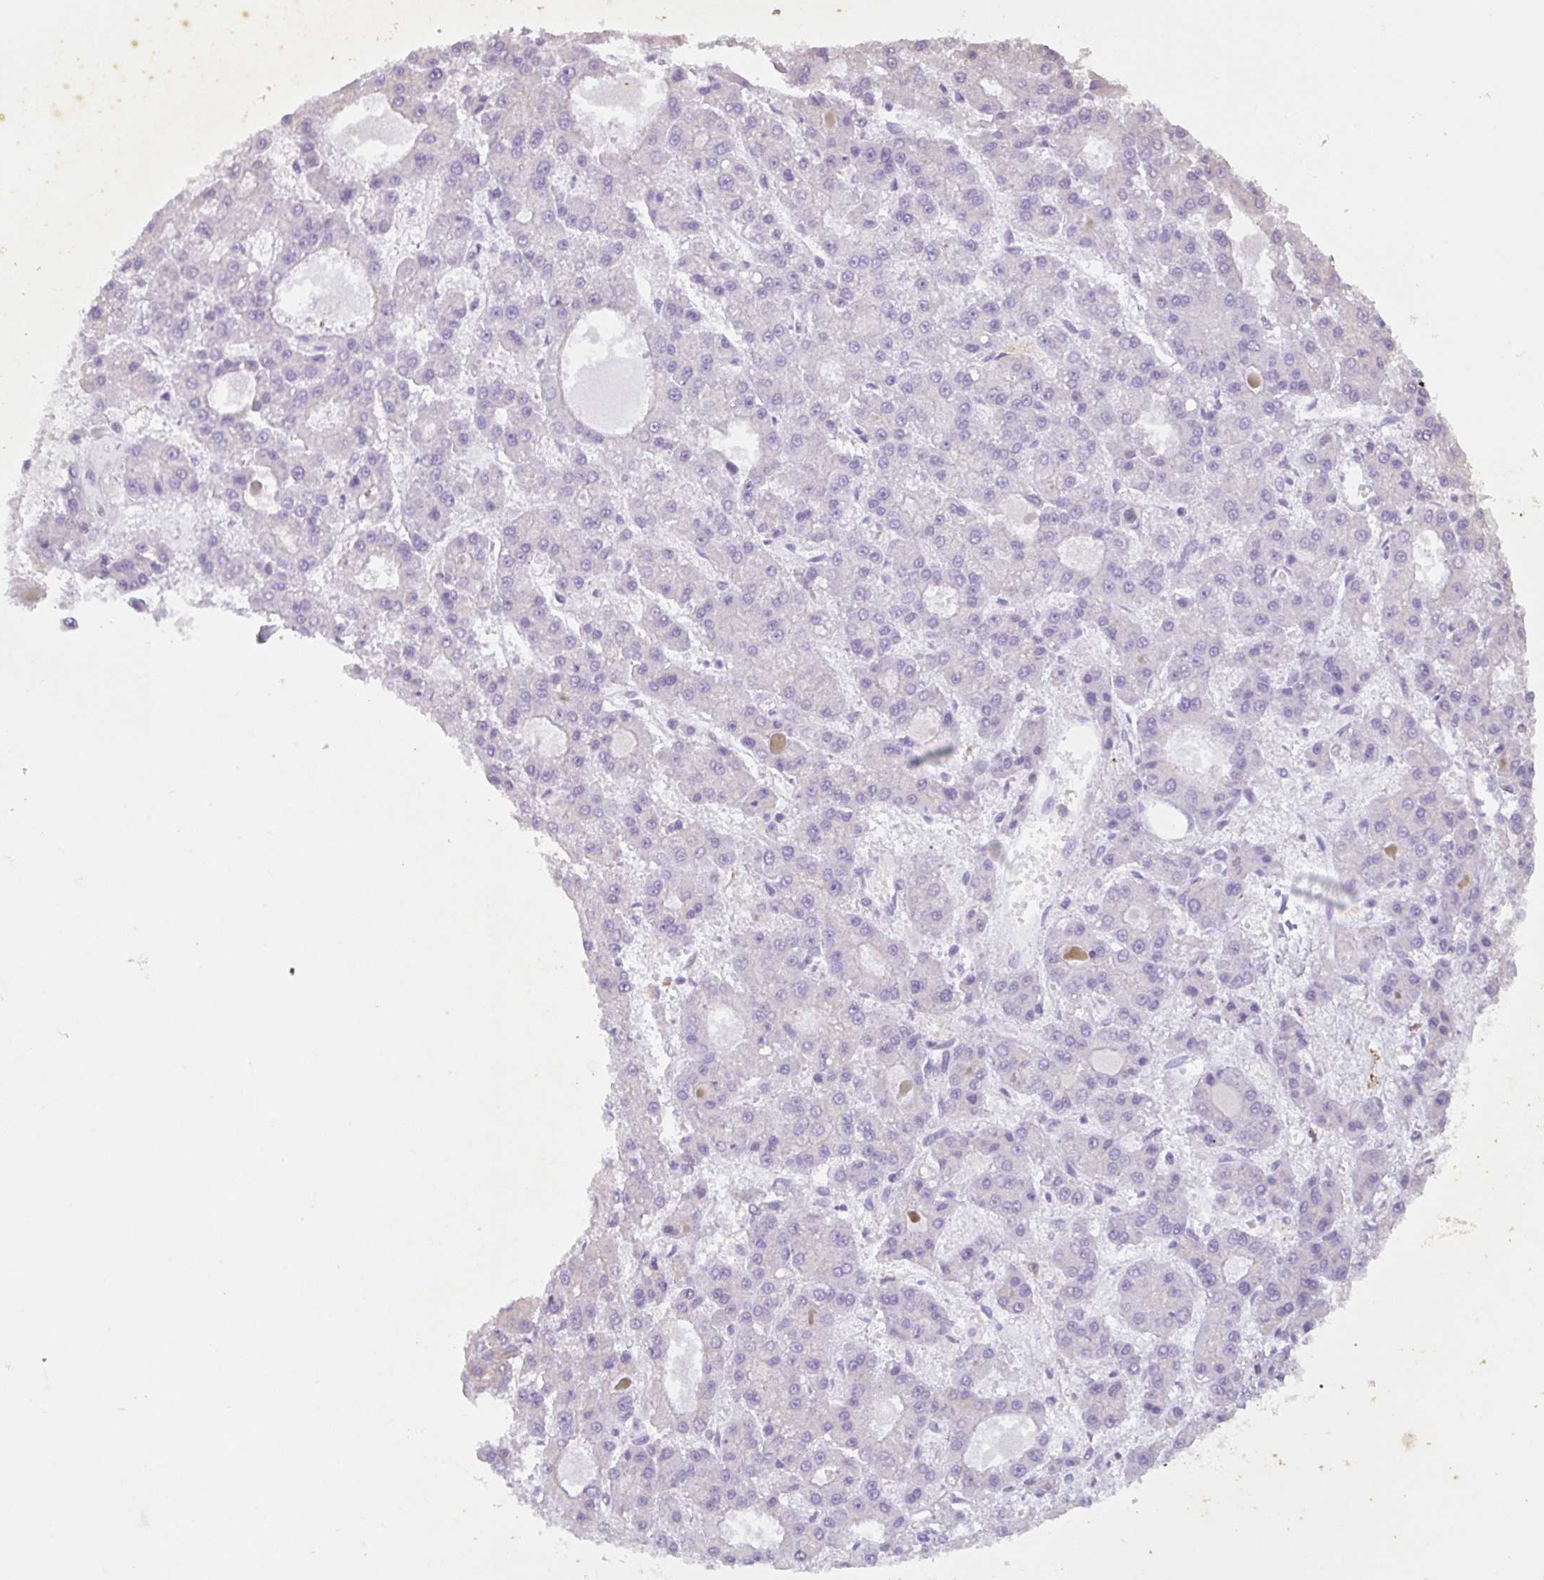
{"staining": {"intensity": "negative", "quantity": "none", "location": "none"}, "tissue": "liver cancer", "cell_type": "Tumor cells", "image_type": "cancer", "snomed": [{"axis": "morphology", "description": "Carcinoma, Hepatocellular, NOS"}, {"axis": "topography", "description": "Liver"}], "caption": "DAB (3,3'-diaminobenzidine) immunohistochemical staining of human liver hepatocellular carcinoma demonstrates no significant staining in tumor cells.", "gene": "DOK4", "patient": {"sex": "male", "age": 70}}